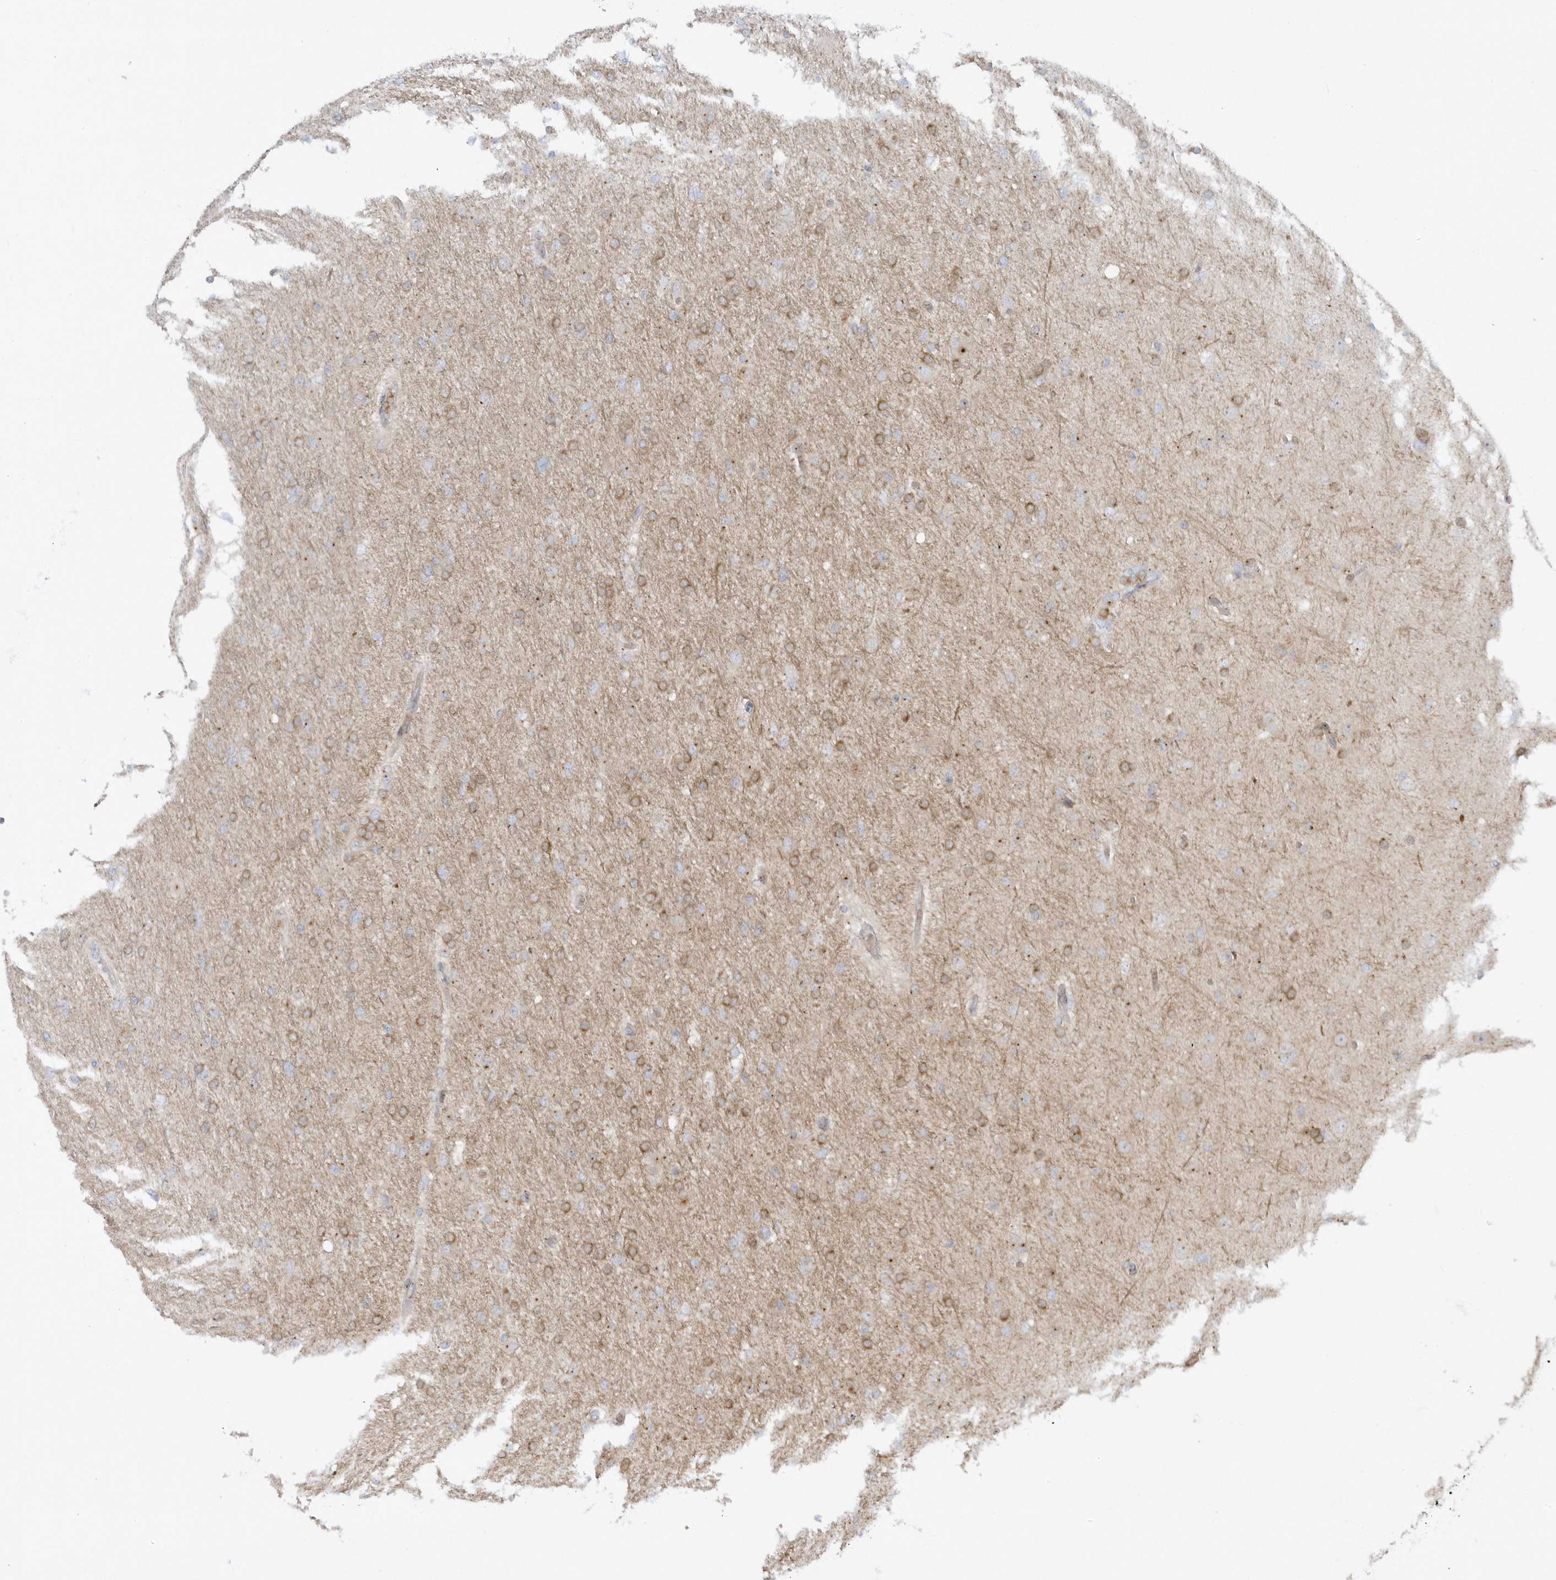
{"staining": {"intensity": "moderate", "quantity": "25%-75%", "location": "cytoplasmic/membranous"}, "tissue": "glioma", "cell_type": "Tumor cells", "image_type": "cancer", "snomed": [{"axis": "morphology", "description": "Glioma, malignant, High grade"}, {"axis": "topography", "description": "Cerebral cortex"}], "caption": "Immunohistochemistry of human glioma reveals medium levels of moderate cytoplasmic/membranous staining in about 25%-75% of tumor cells. (Stains: DAB in brown, nuclei in blue, Microscopy: brightfield microscopy at high magnification).", "gene": "RPP40", "patient": {"sex": "female", "age": 36}}